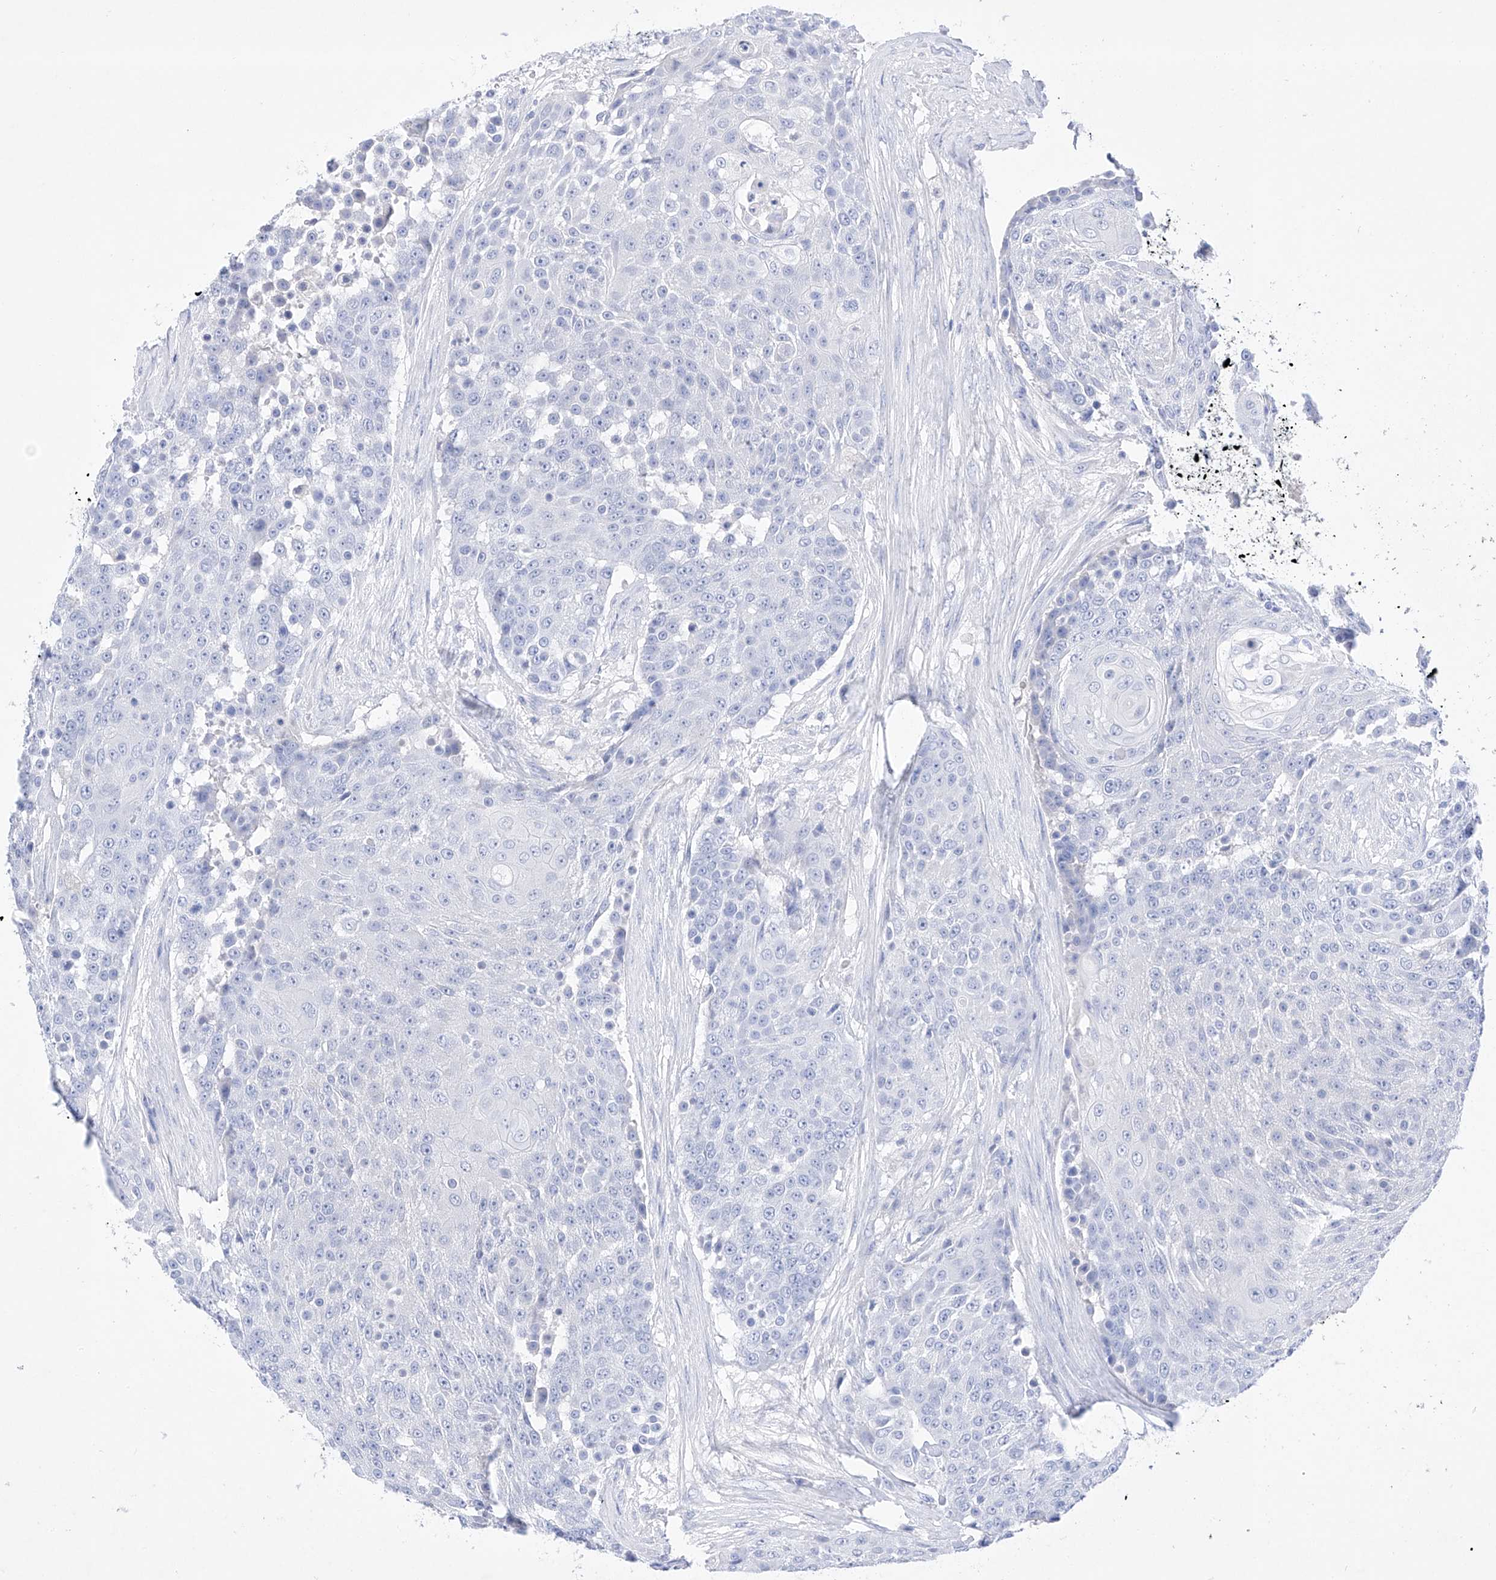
{"staining": {"intensity": "negative", "quantity": "none", "location": "none"}, "tissue": "urothelial cancer", "cell_type": "Tumor cells", "image_type": "cancer", "snomed": [{"axis": "morphology", "description": "Urothelial carcinoma, High grade"}, {"axis": "topography", "description": "Urinary bladder"}], "caption": "The immunohistochemistry photomicrograph has no significant positivity in tumor cells of high-grade urothelial carcinoma tissue. The staining was performed using DAB to visualize the protein expression in brown, while the nuclei were stained in blue with hematoxylin (Magnification: 20x).", "gene": "LURAP1", "patient": {"sex": "female", "age": 63}}